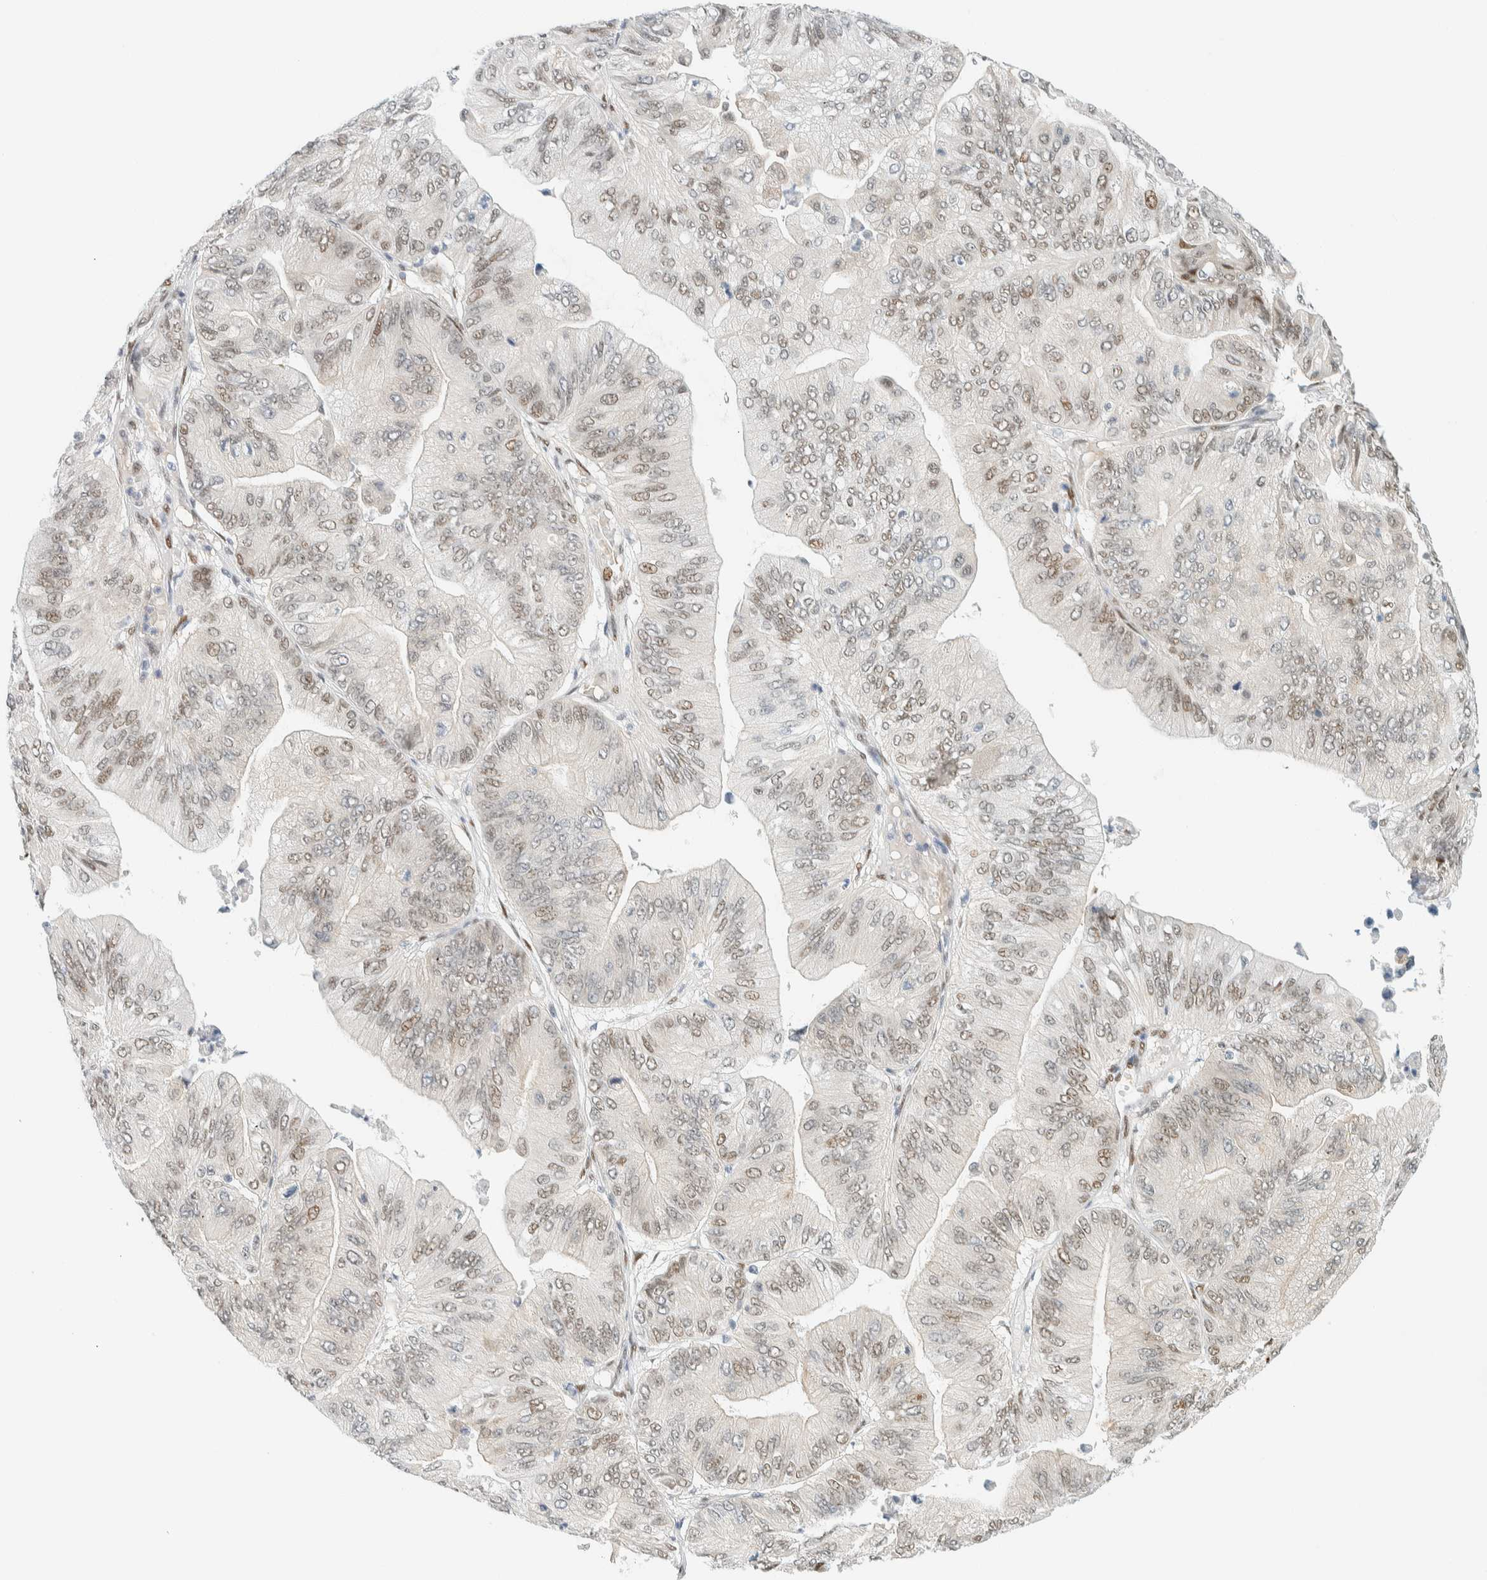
{"staining": {"intensity": "moderate", "quantity": "<25%", "location": "nuclear"}, "tissue": "ovarian cancer", "cell_type": "Tumor cells", "image_type": "cancer", "snomed": [{"axis": "morphology", "description": "Cystadenocarcinoma, mucinous, NOS"}, {"axis": "topography", "description": "Ovary"}], "caption": "Approximately <25% of tumor cells in human mucinous cystadenocarcinoma (ovarian) exhibit moderate nuclear protein positivity as visualized by brown immunohistochemical staining.", "gene": "ZNF683", "patient": {"sex": "female", "age": 61}}